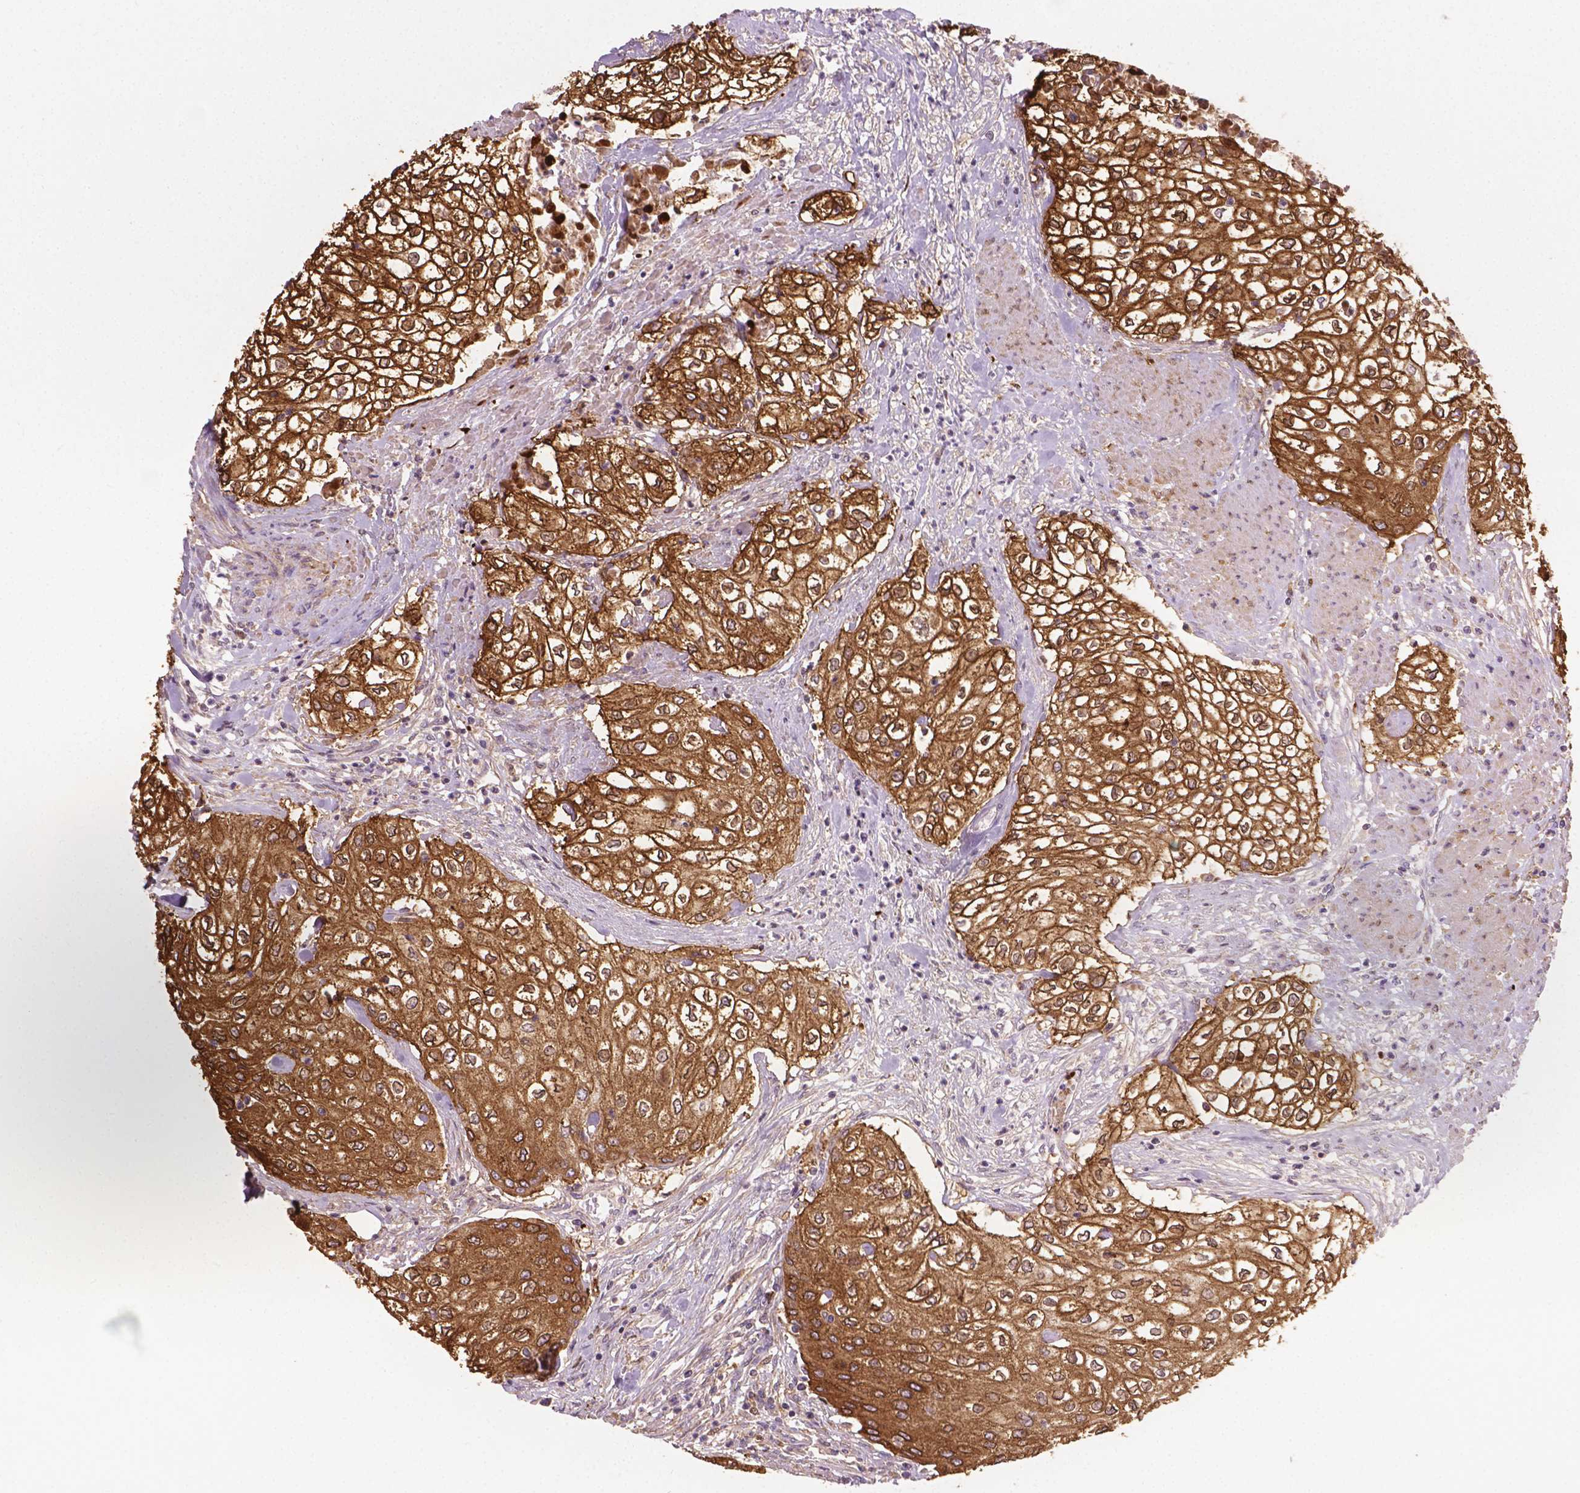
{"staining": {"intensity": "strong", "quantity": ">75%", "location": "cytoplasmic/membranous"}, "tissue": "urothelial cancer", "cell_type": "Tumor cells", "image_type": "cancer", "snomed": [{"axis": "morphology", "description": "Urothelial carcinoma, High grade"}, {"axis": "topography", "description": "Urinary bladder"}], "caption": "The histopathology image exhibits a brown stain indicating the presence of a protein in the cytoplasmic/membranous of tumor cells in high-grade urothelial carcinoma. The protein is stained brown, and the nuclei are stained in blue (DAB (3,3'-diaminobenzidine) IHC with brightfield microscopy, high magnification).", "gene": "TCAF1", "patient": {"sex": "male", "age": 62}}